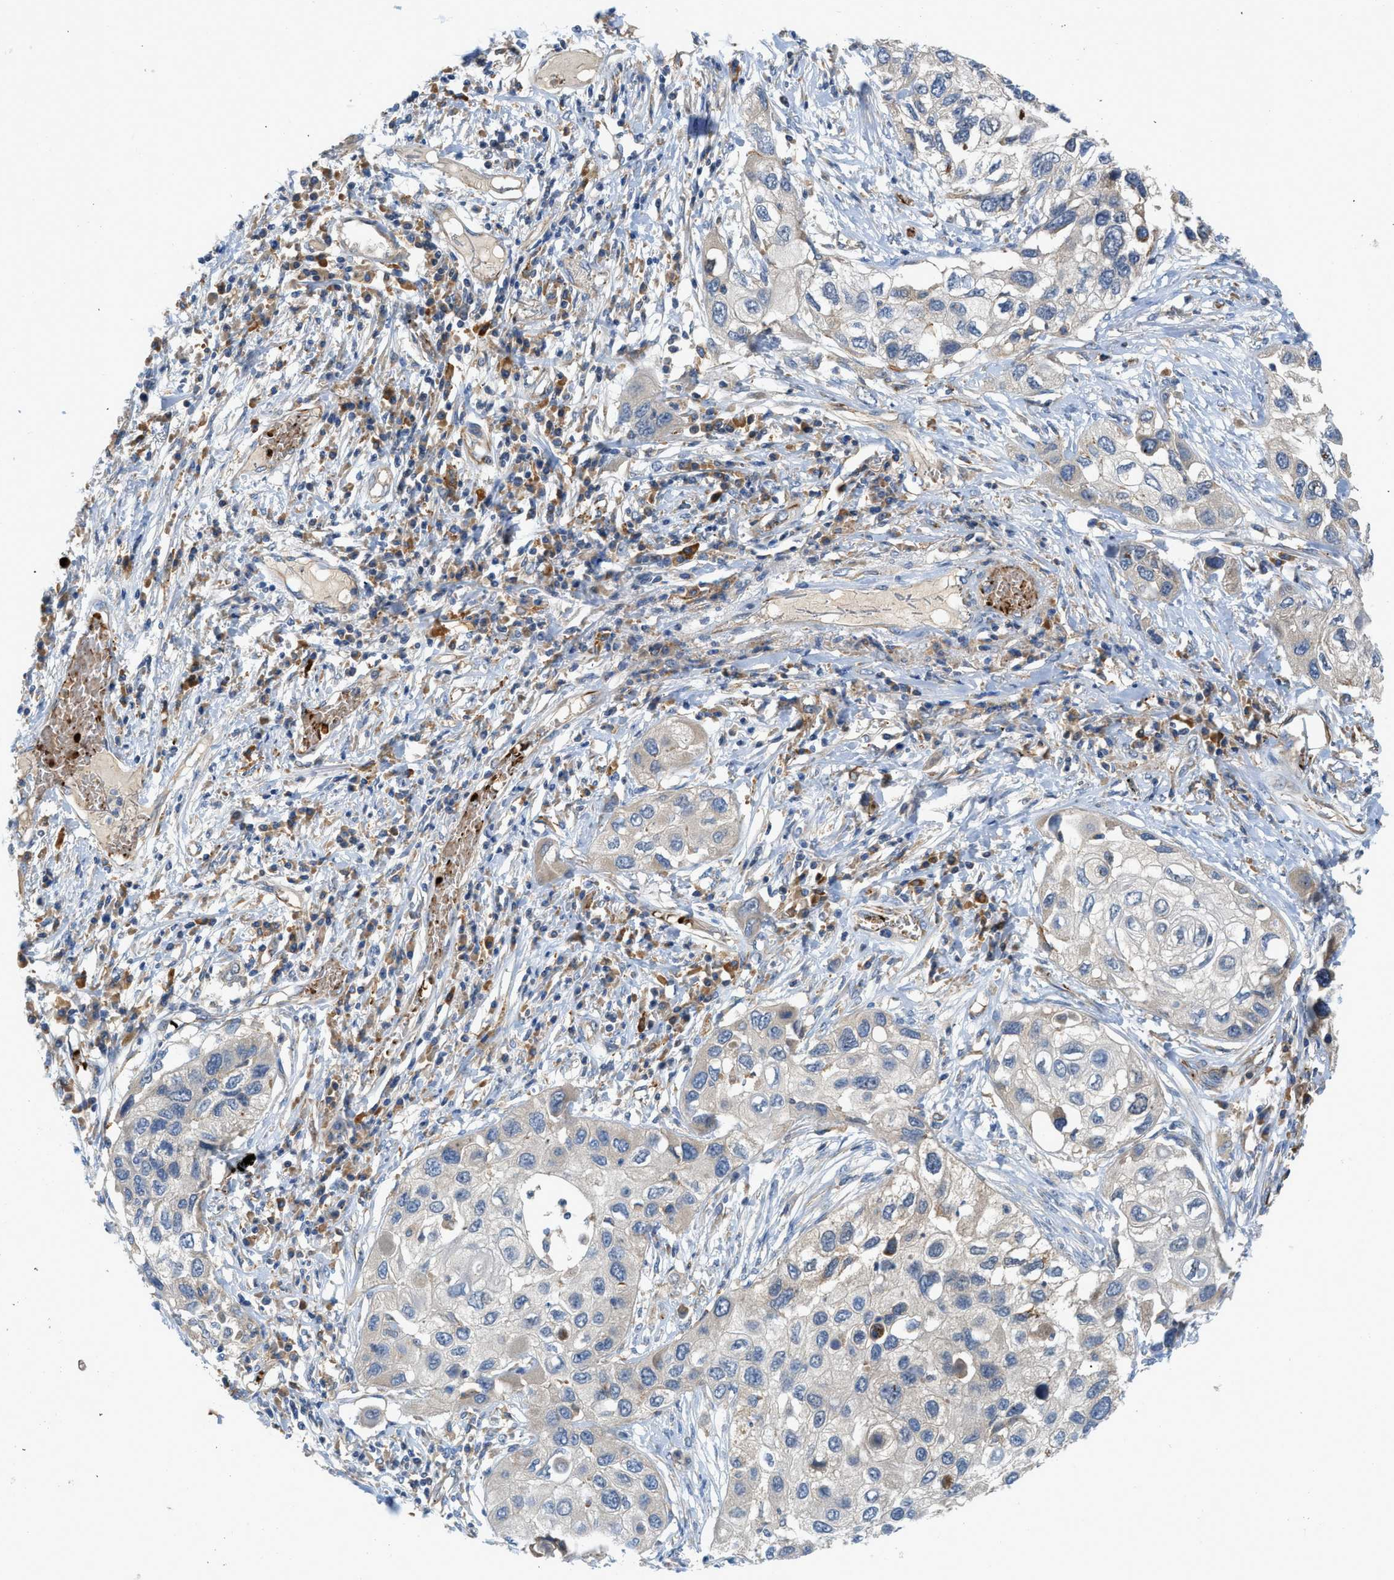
{"staining": {"intensity": "negative", "quantity": "none", "location": "none"}, "tissue": "lung cancer", "cell_type": "Tumor cells", "image_type": "cancer", "snomed": [{"axis": "morphology", "description": "Squamous cell carcinoma, NOS"}, {"axis": "topography", "description": "Lung"}], "caption": "Lung cancer (squamous cell carcinoma) was stained to show a protein in brown. There is no significant expression in tumor cells. Nuclei are stained in blue.", "gene": "ZNF831", "patient": {"sex": "male", "age": 71}}